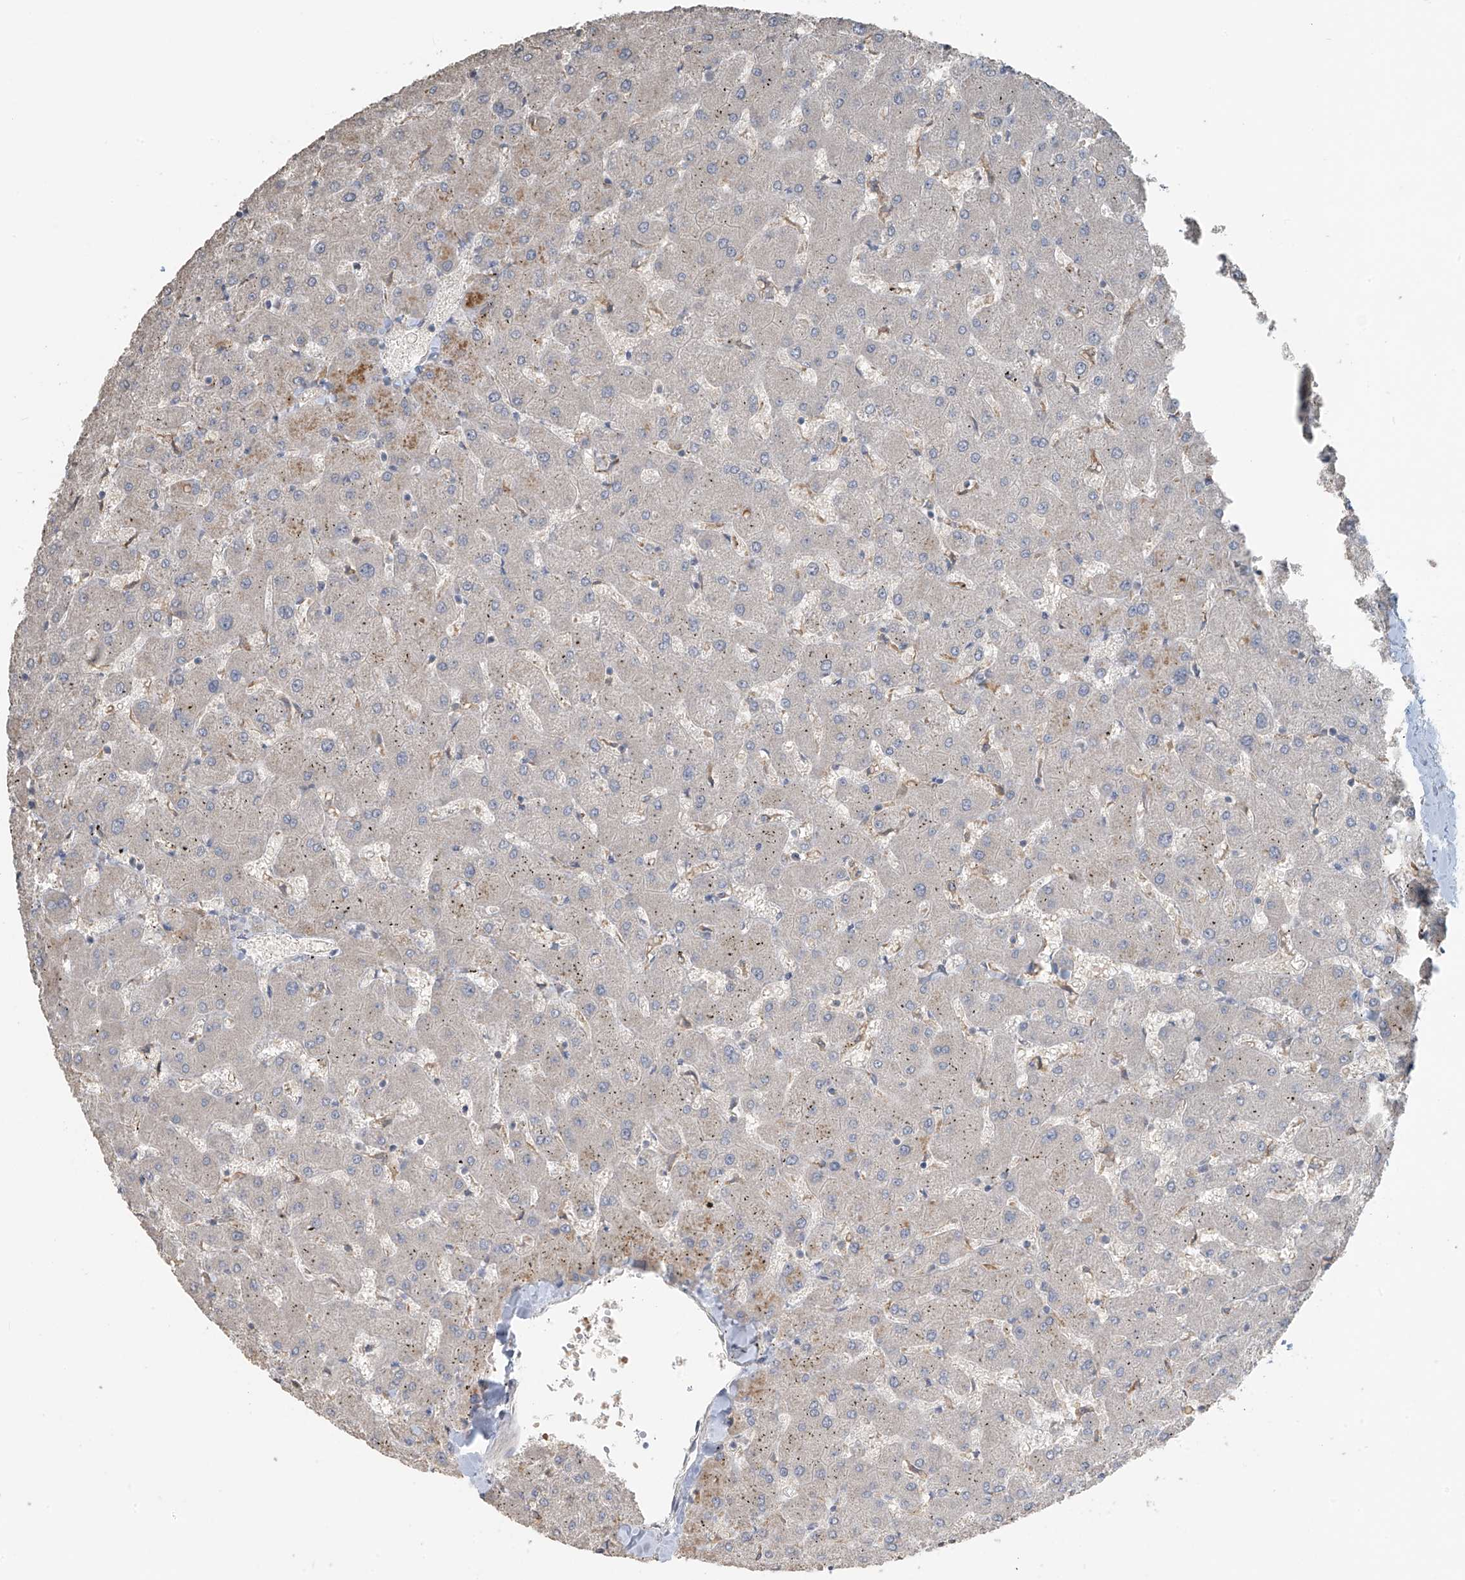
{"staining": {"intensity": "negative", "quantity": "none", "location": "none"}, "tissue": "liver", "cell_type": "Cholangiocytes", "image_type": "normal", "snomed": [{"axis": "morphology", "description": "Normal tissue, NOS"}, {"axis": "topography", "description": "Liver"}], "caption": "The histopathology image exhibits no staining of cholangiocytes in normal liver. (Stains: DAB (3,3'-diaminobenzidine) IHC with hematoxylin counter stain, Microscopy: brightfield microscopy at high magnification).", "gene": "HOXA11", "patient": {"sex": "female", "age": 63}}